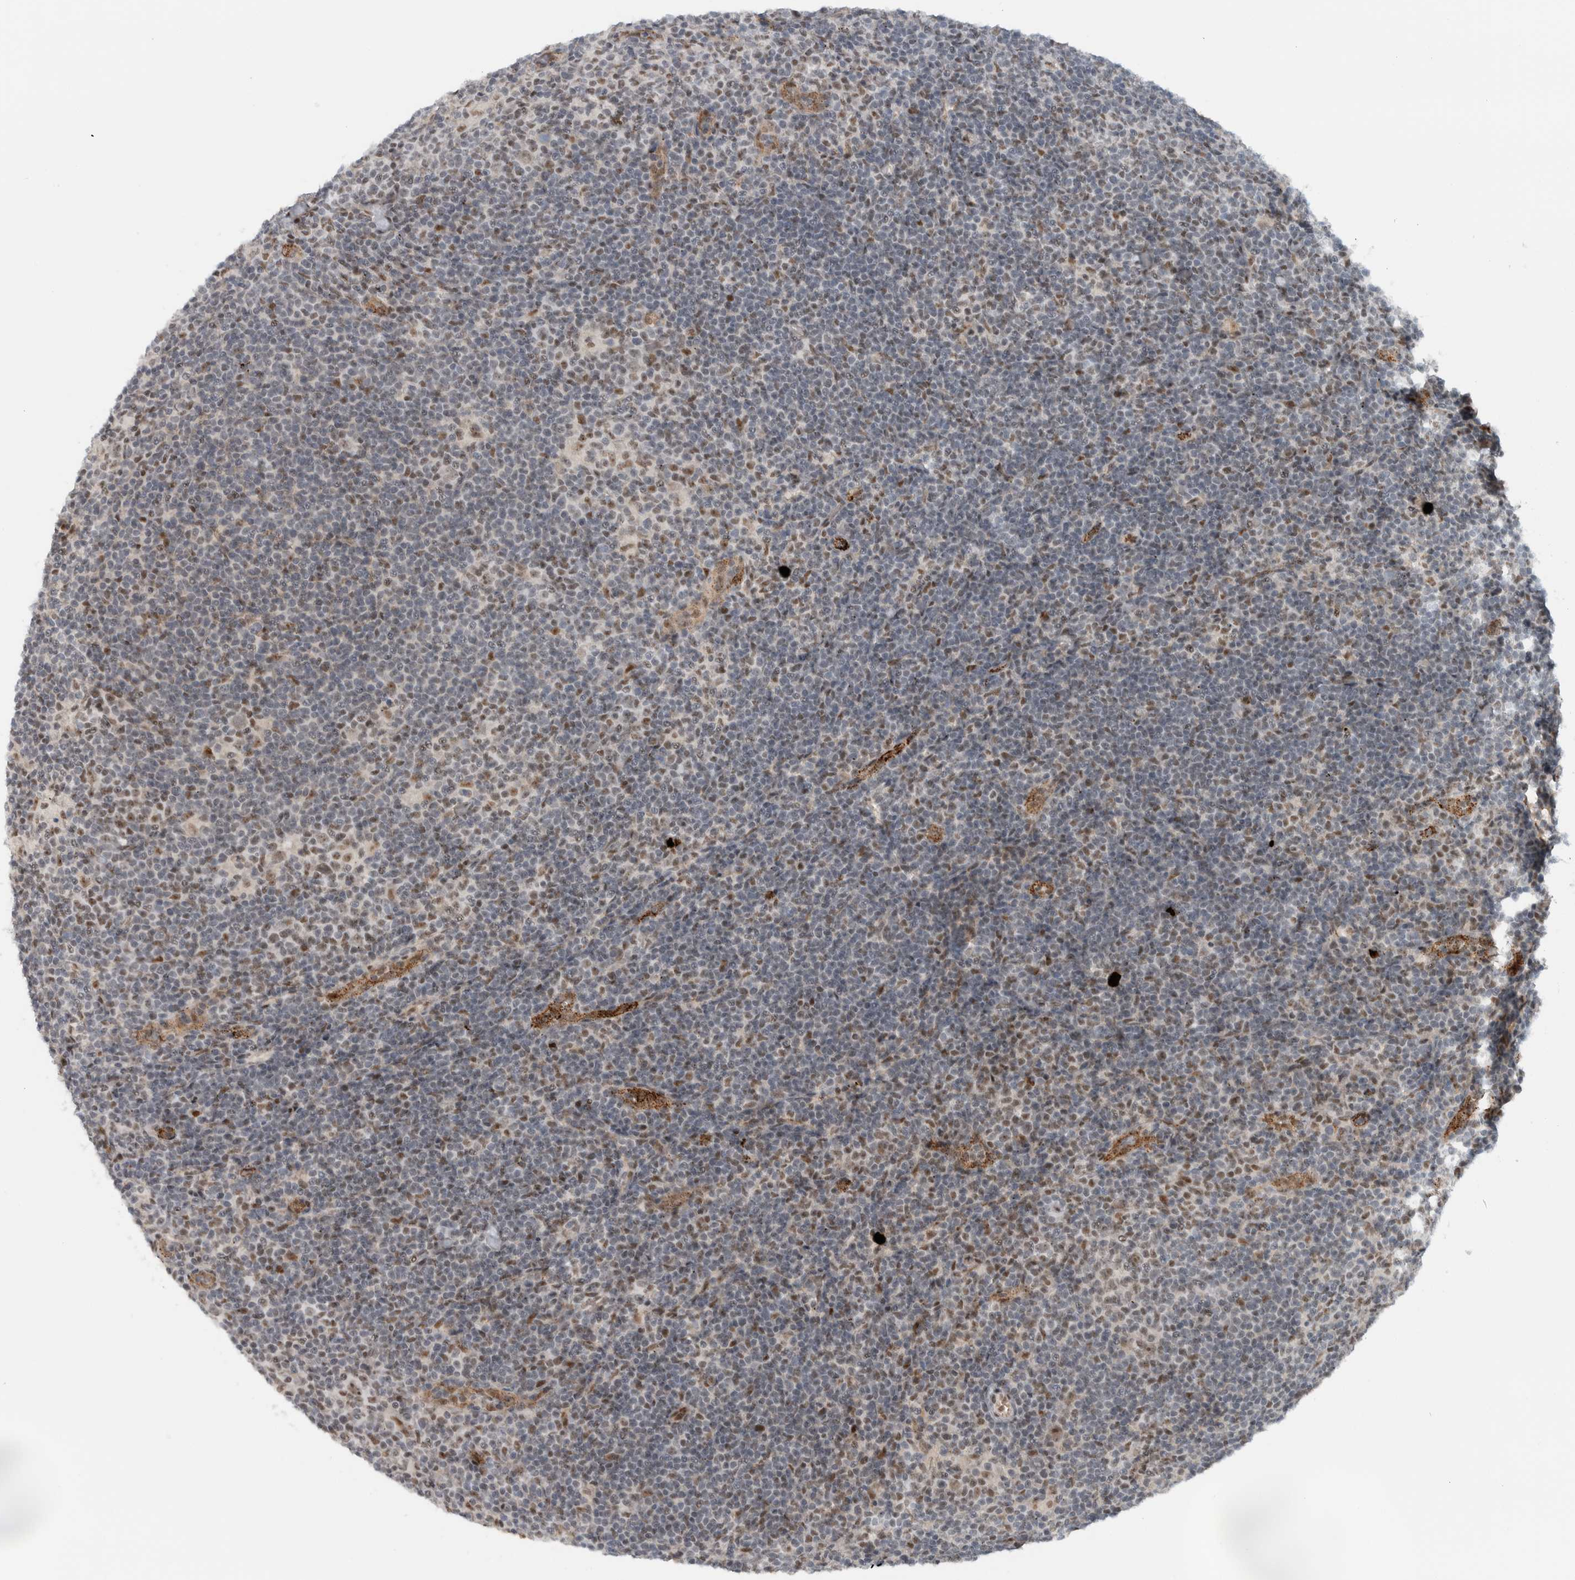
{"staining": {"intensity": "weak", "quantity": "25%-75%", "location": "nuclear"}, "tissue": "lymphoma", "cell_type": "Tumor cells", "image_type": "cancer", "snomed": [{"axis": "morphology", "description": "Hodgkin's disease, NOS"}, {"axis": "topography", "description": "Lymph node"}], "caption": "IHC photomicrograph of human lymphoma stained for a protein (brown), which displays low levels of weak nuclear expression in about 25%-75% of tumor cells.", "gene": "ZFP91", "patient": {"sex": "female", "age": 57}}